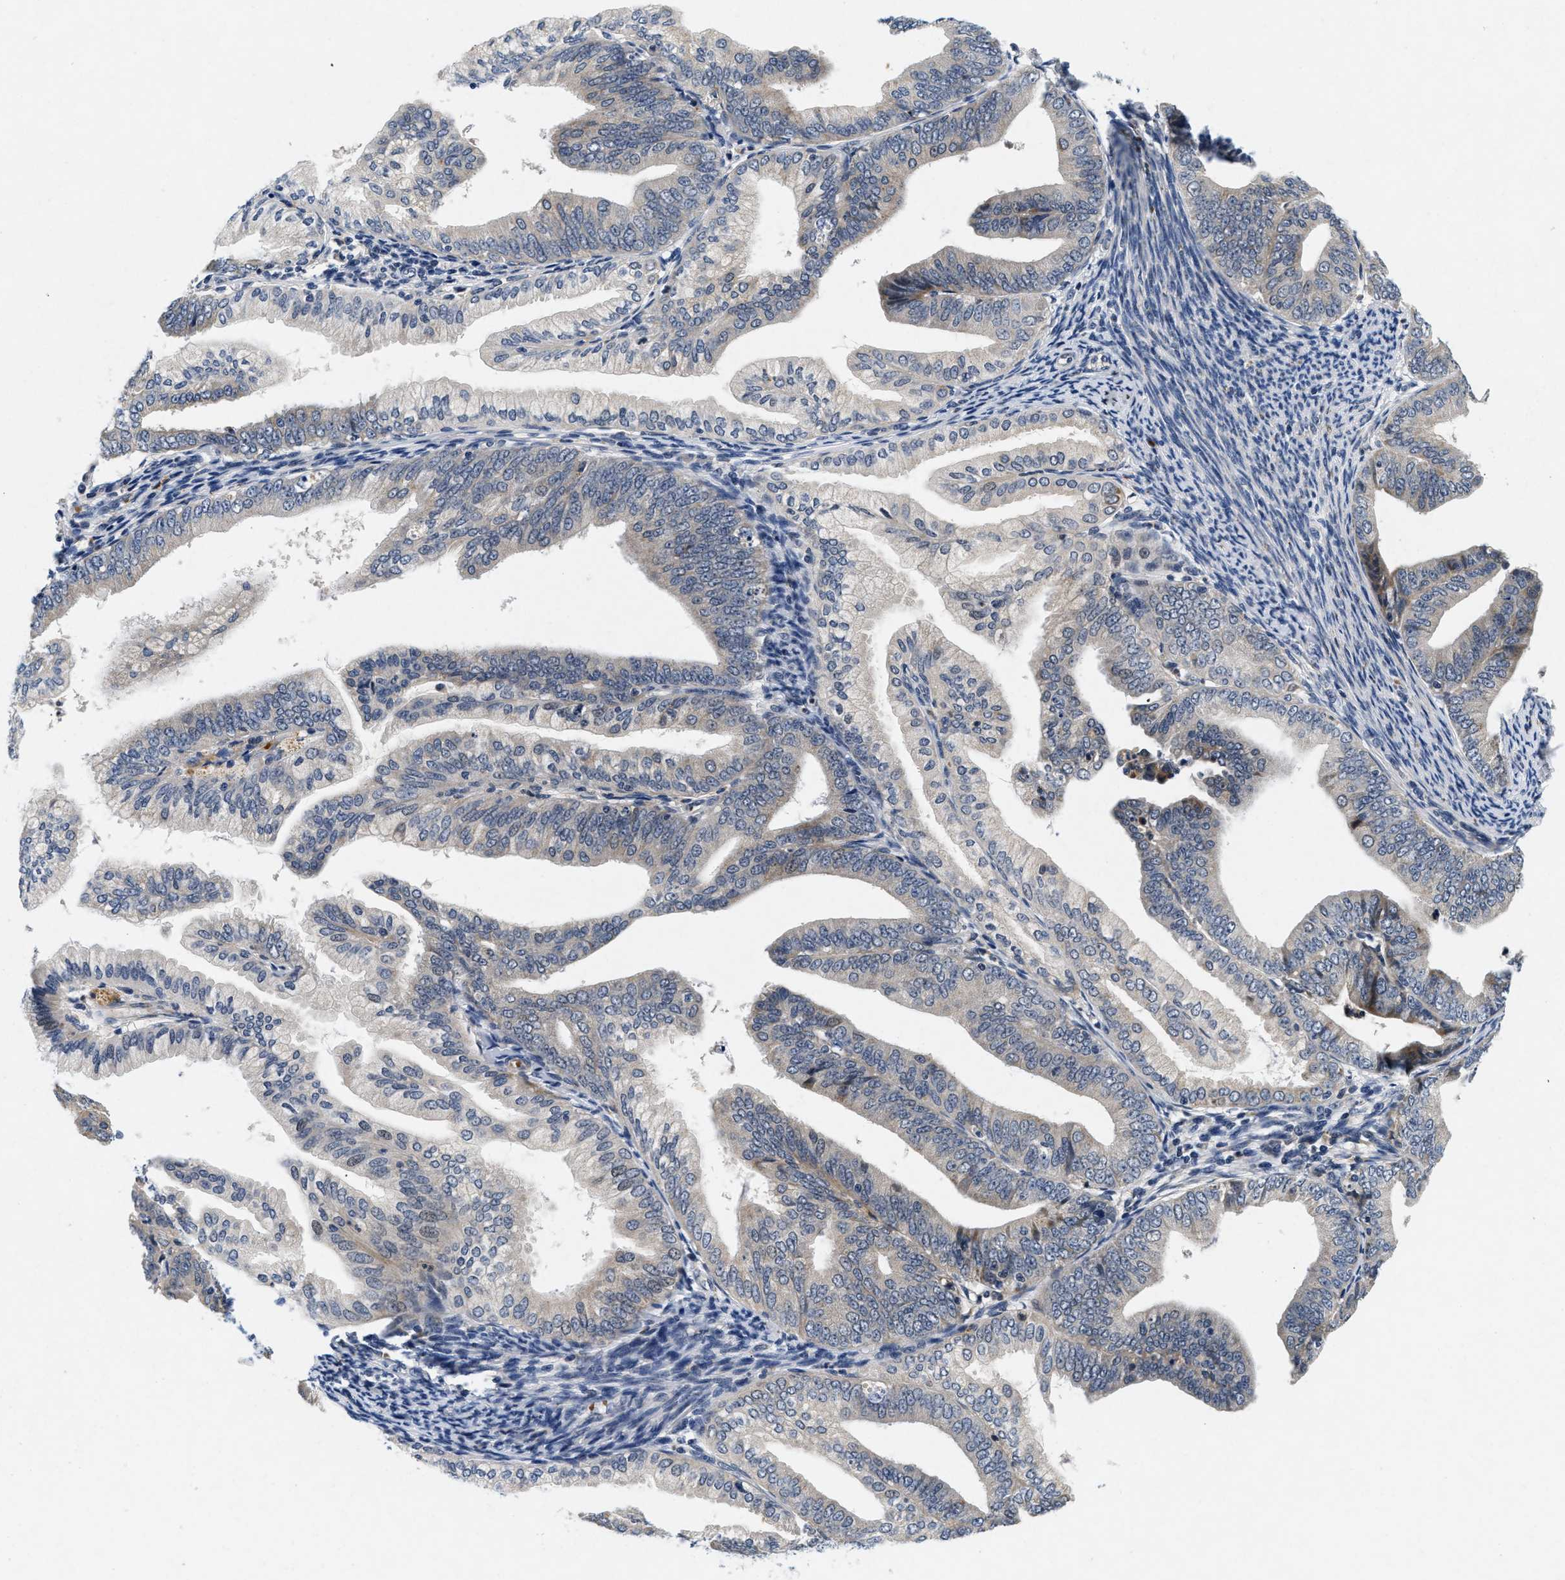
{"staining": {"intensity": "weak", "quantity": "25%-75%", "location": "cytoplasmic/membranous"}, "tissue": "endometrial cancer", "cell_type": "Tumor cells", "image_type": "cancer", "snomed": [{"axis": "morphology", "description": "Adenocarcinoma, NOS"}, {"axis": "topography", "description": "Endometrium"}], "caption": "Weak cytoplasmic/membranous expression is appreciated in approximately 25%-75% of tumor cells in endometrial cancer (adenocarcinoma).", "gene": "PDP1", "patient": {"sex": "female", "age": 63}}